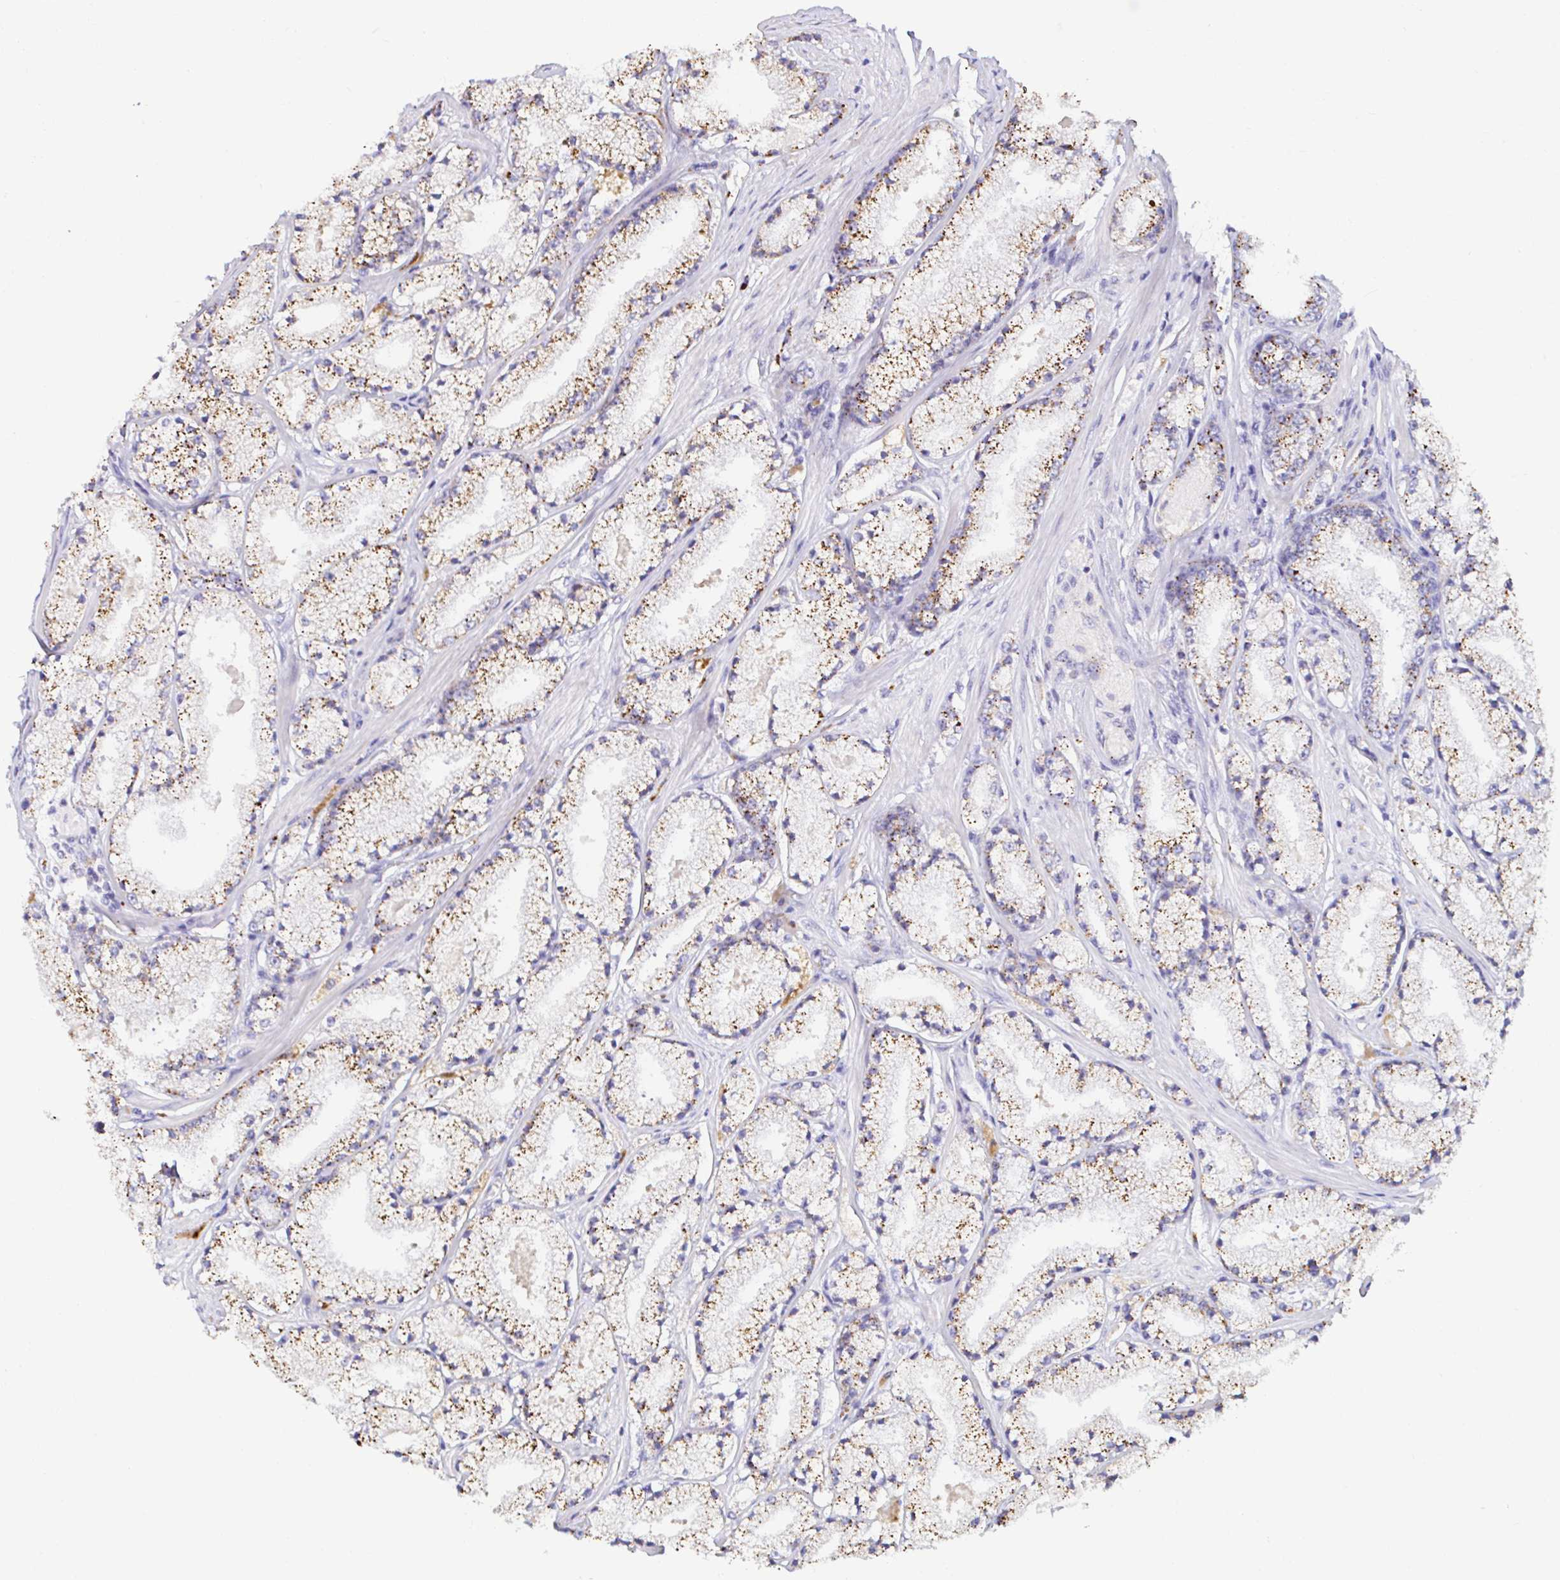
{"staining": {"intensity": "moderate", "quantity": ">75%", "location": "cytoplasmic/membranous"}, "tissue": "prostate cancer", "cell_type": "Tumor cells", "image_type": "cancer", "snomed": [{"axis": "morphology", "description": "Adenocarcinoma, High grade"}, {"axis": "topography", "description": "Prostate"}], "caption": "Tumor cells reveal moderate cytoplasmic/membranous positivity in approximately >75% of cells in adenocarcinoma (high-grade) (prostate).", "gene": "GALNS", "patient": {"sex": "male", "age": 63}}